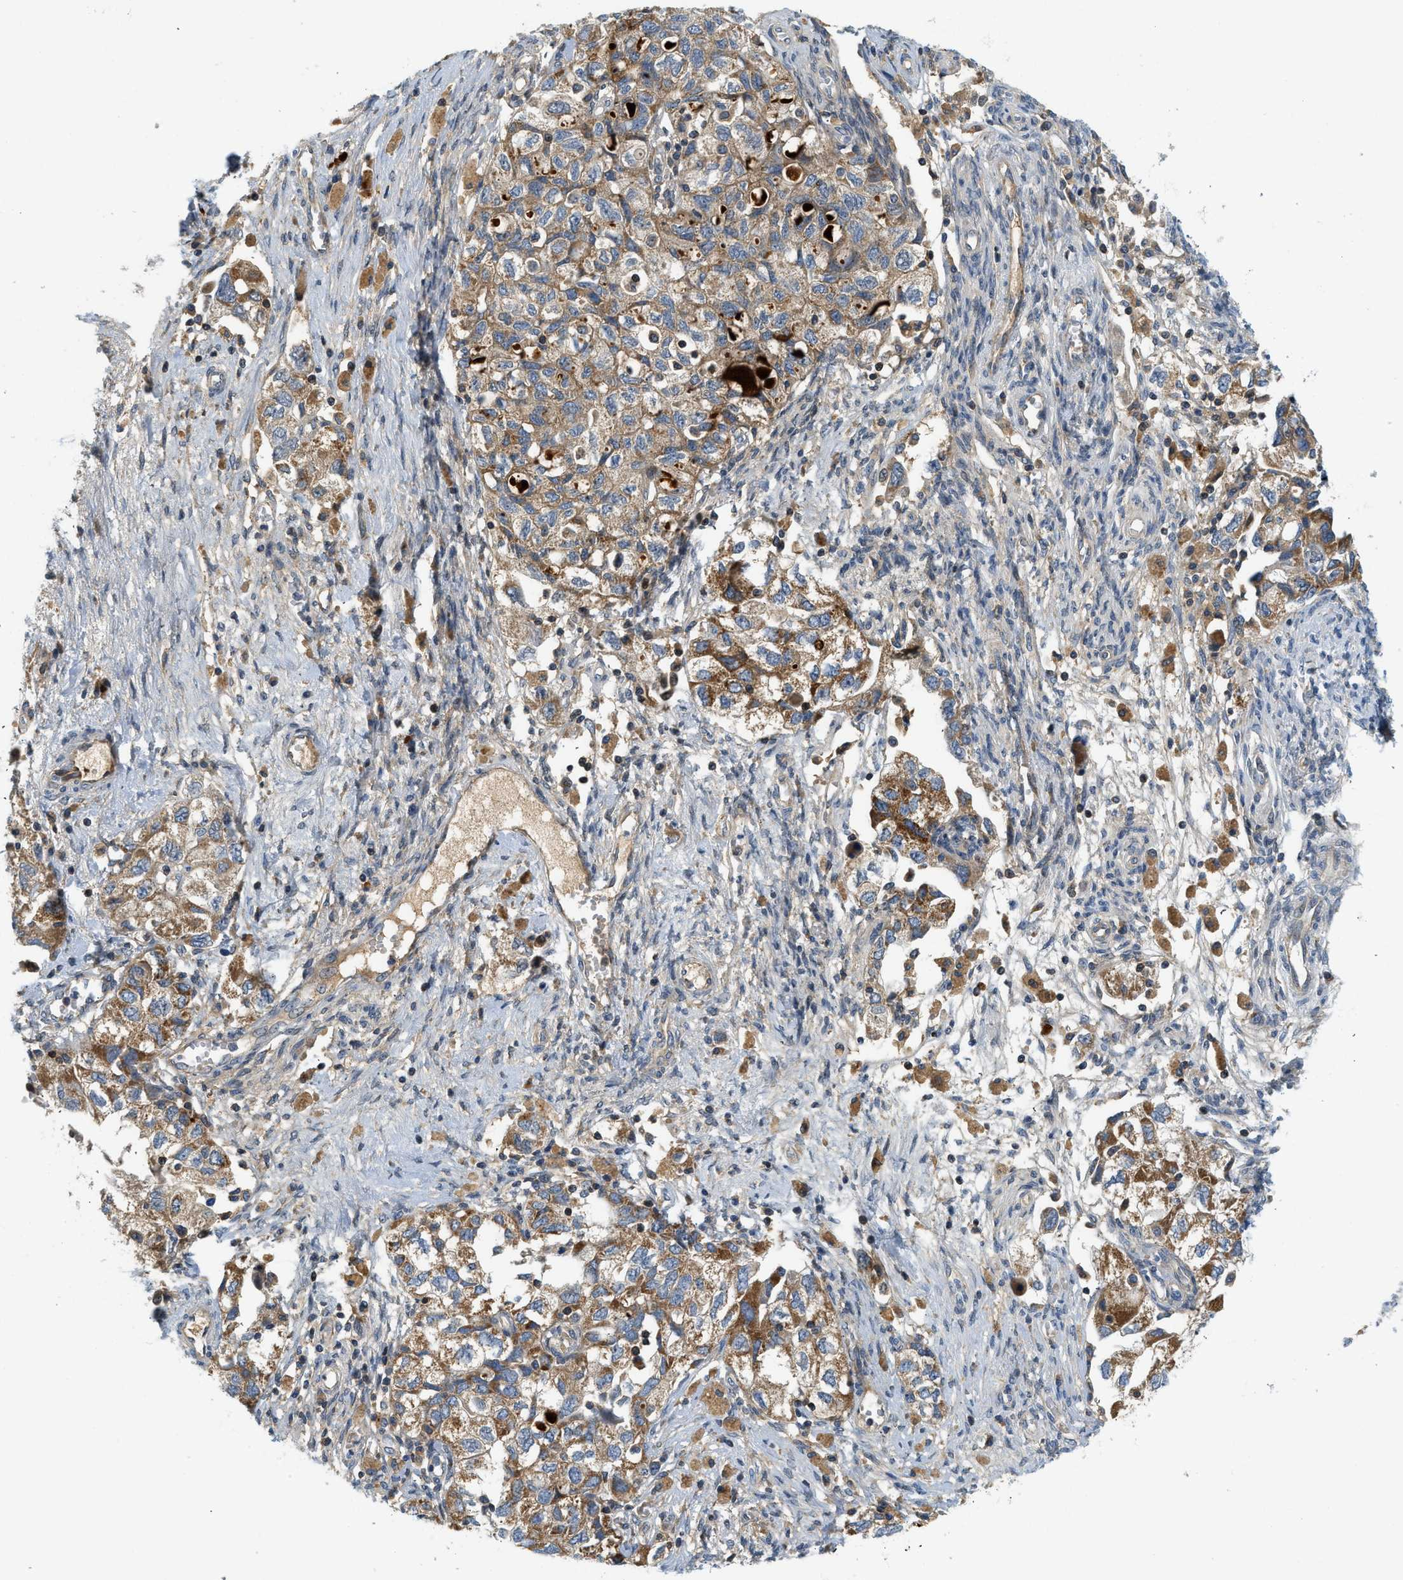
{"staining": {"intensity": "moderate", "quantity": ">75%", "location": "cytoplasmic/membranous"}, "tissue": "ovarian cancer", "cell_type": "Tumor cells", "image_type": "cancer", "snomed": [{"axis": "morphology", "description": "Carcinoma, NOS"}, {"axis": "morphology", "description": "Cystadenocarcinoma, serous, NOS"}, {"axis": "topography", "description": "Ovary"}], "caption": "Moderate cytoplasmic/membranous protein expression is identified in approximately >75% of tumor cells in ovarian serous cystadenocarcinoma. Immunohistochemistry (ihc) stains the protein in brown and the nuclei are stained blue.", "gene": "KCNK1", "patient": {"sex": "female", "age": 69}}